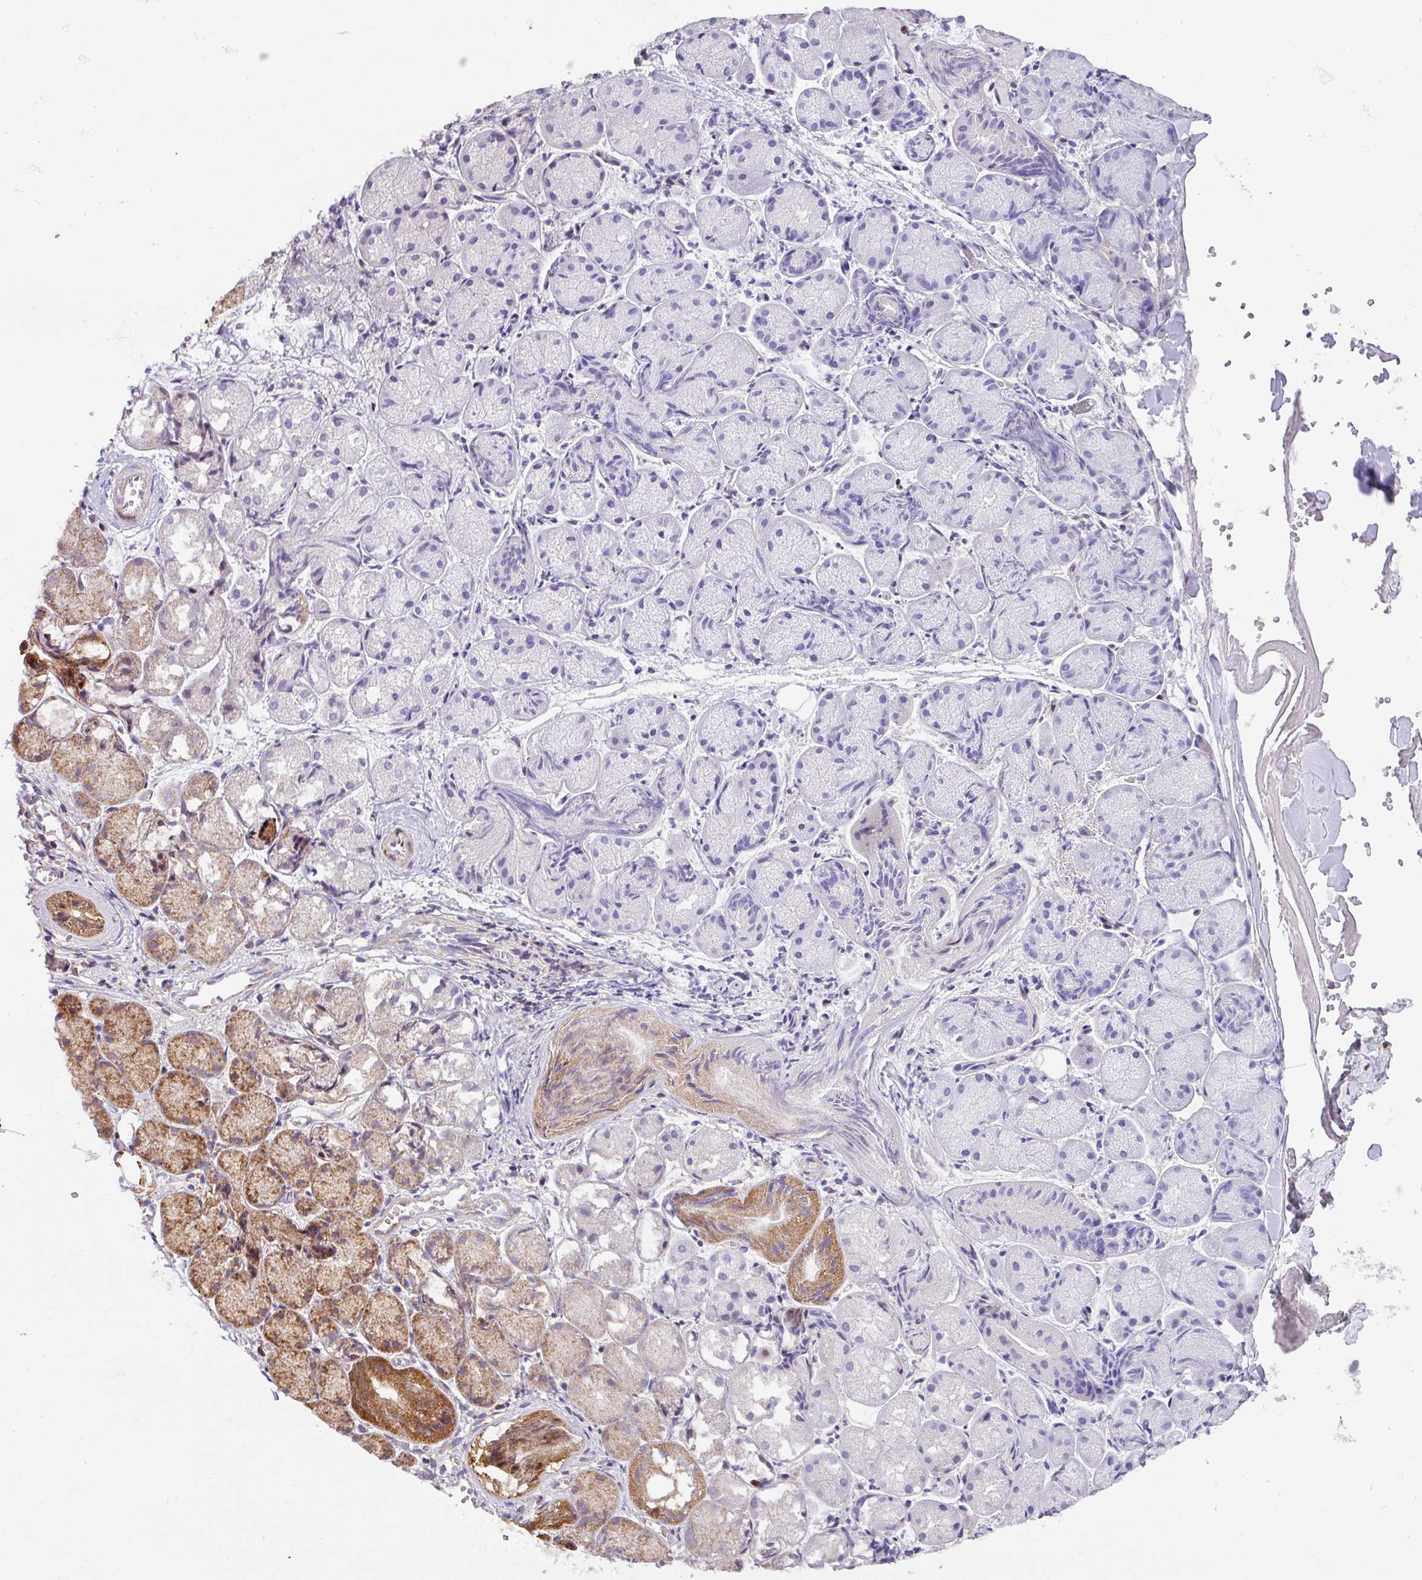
{"staining": {"intensity": "moderate", "quantity": "<25%", "location": "cytoplasmic/membranous"}, "tissue": "salivary gland", "cell_type": "Glandular cells", "image_type": "normal", "snomed": [{"axis": "morphology", "description": "Normal tissue, NOS"}, {"axis": "topography", "description": "Salivary gland"}], "caption": "Immunohistochemistry (IHC) histopathology image of unremarkable human salivary gland stained for a protein (brown), which exhibits low levels of moderate cytoplasmic/membranous staining in about <25% of glandular cells.", "gene": "ENSG00000269547", "patient": {"sex": "female", "age": 24}}